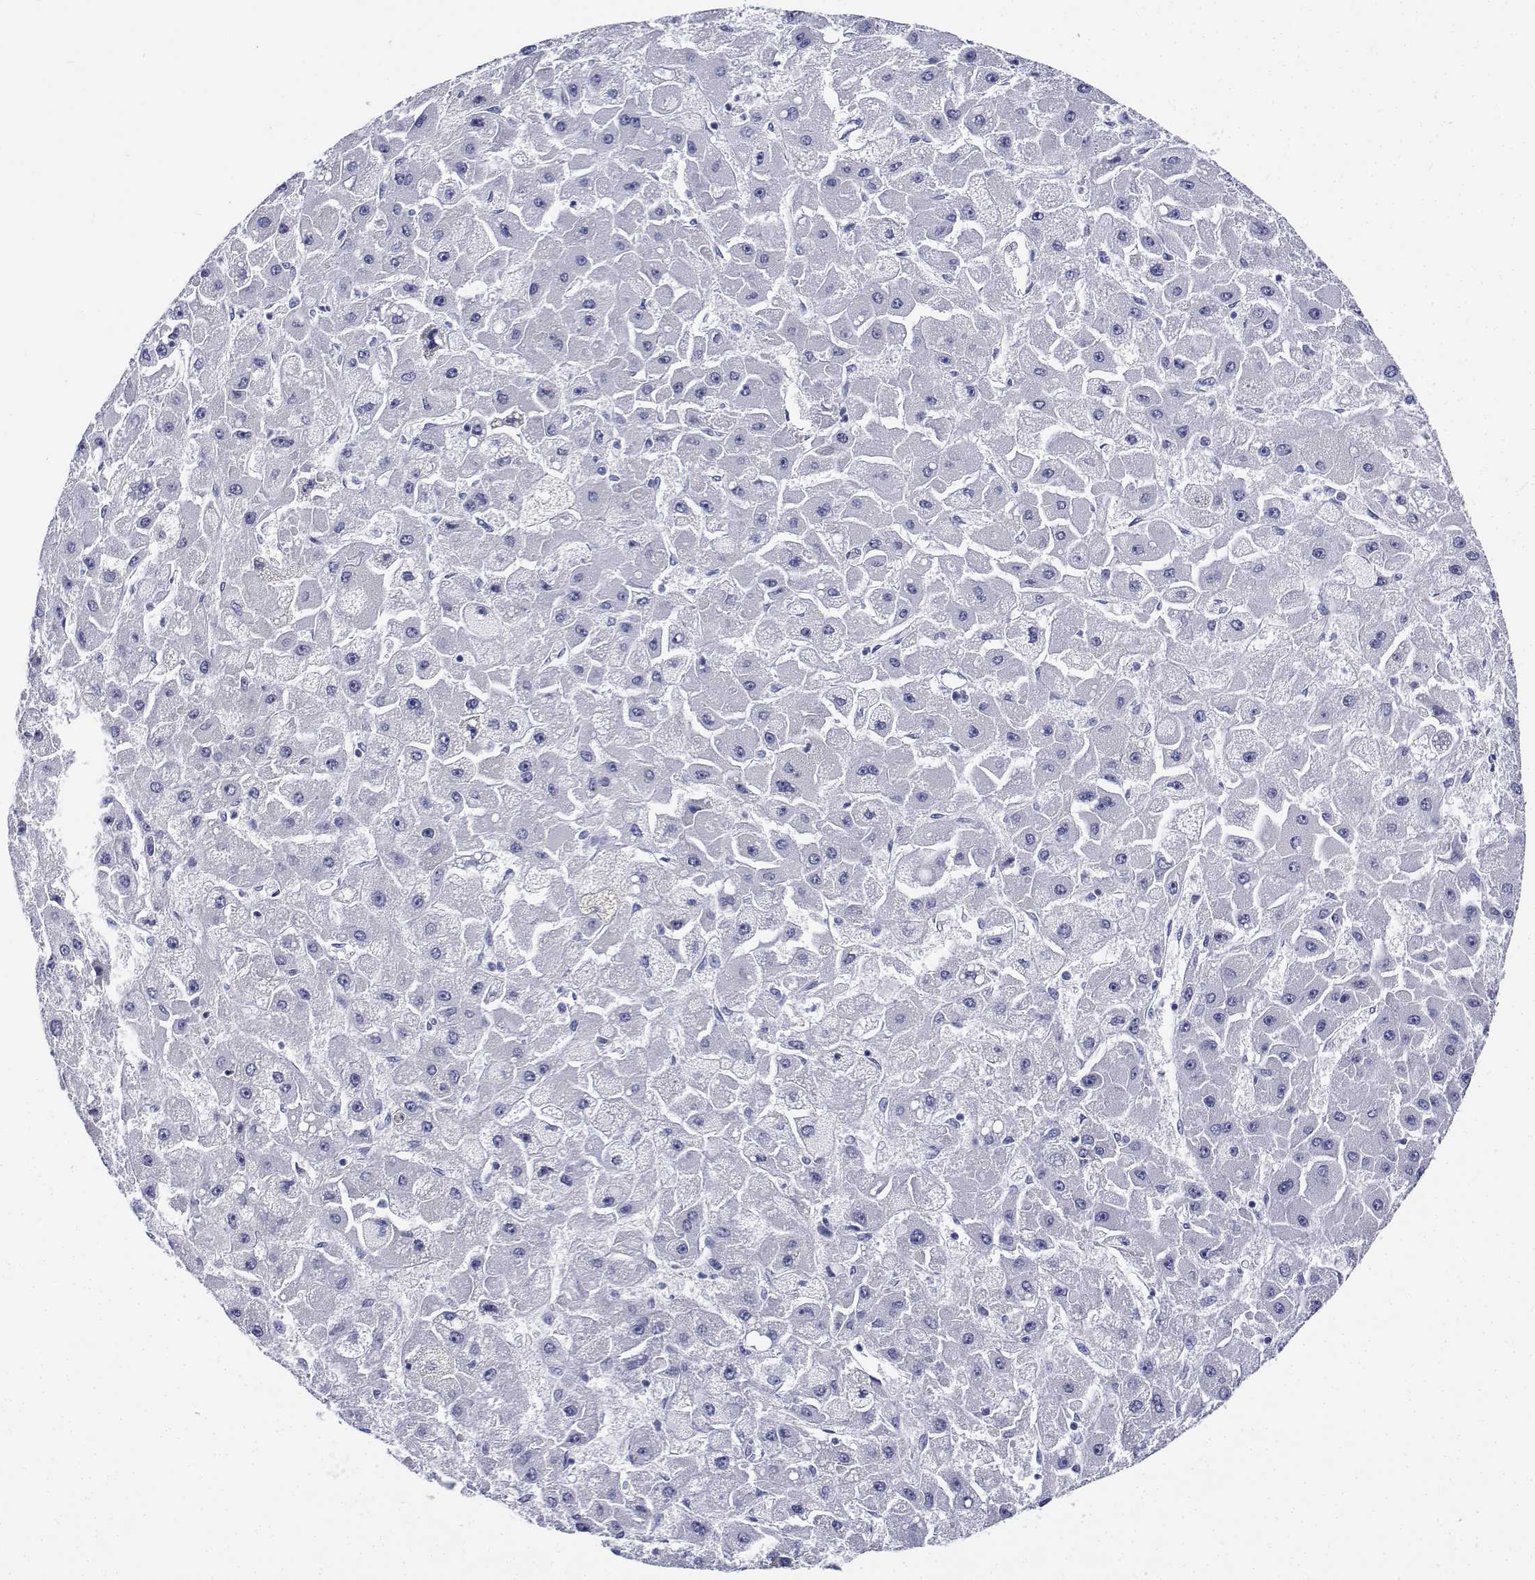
{"staining": {"intensity": "negative", "quantity": "none", "location": "none"}, "tissue": "liver cancer", "cell_type": "Tumor cells", "image_type": "cancer", "snomed": [{"axis": "morphology", "description": "Carcinoma, Hepatocellular, NOS"}, {"axis": "topography", "description": "Liver"}], "caption": "This is an IHC micrograph of liver cancer. There is no expression in tumor cells.", "gene": "CDHR3", "patient": {"sex": "female", "age": 25}}